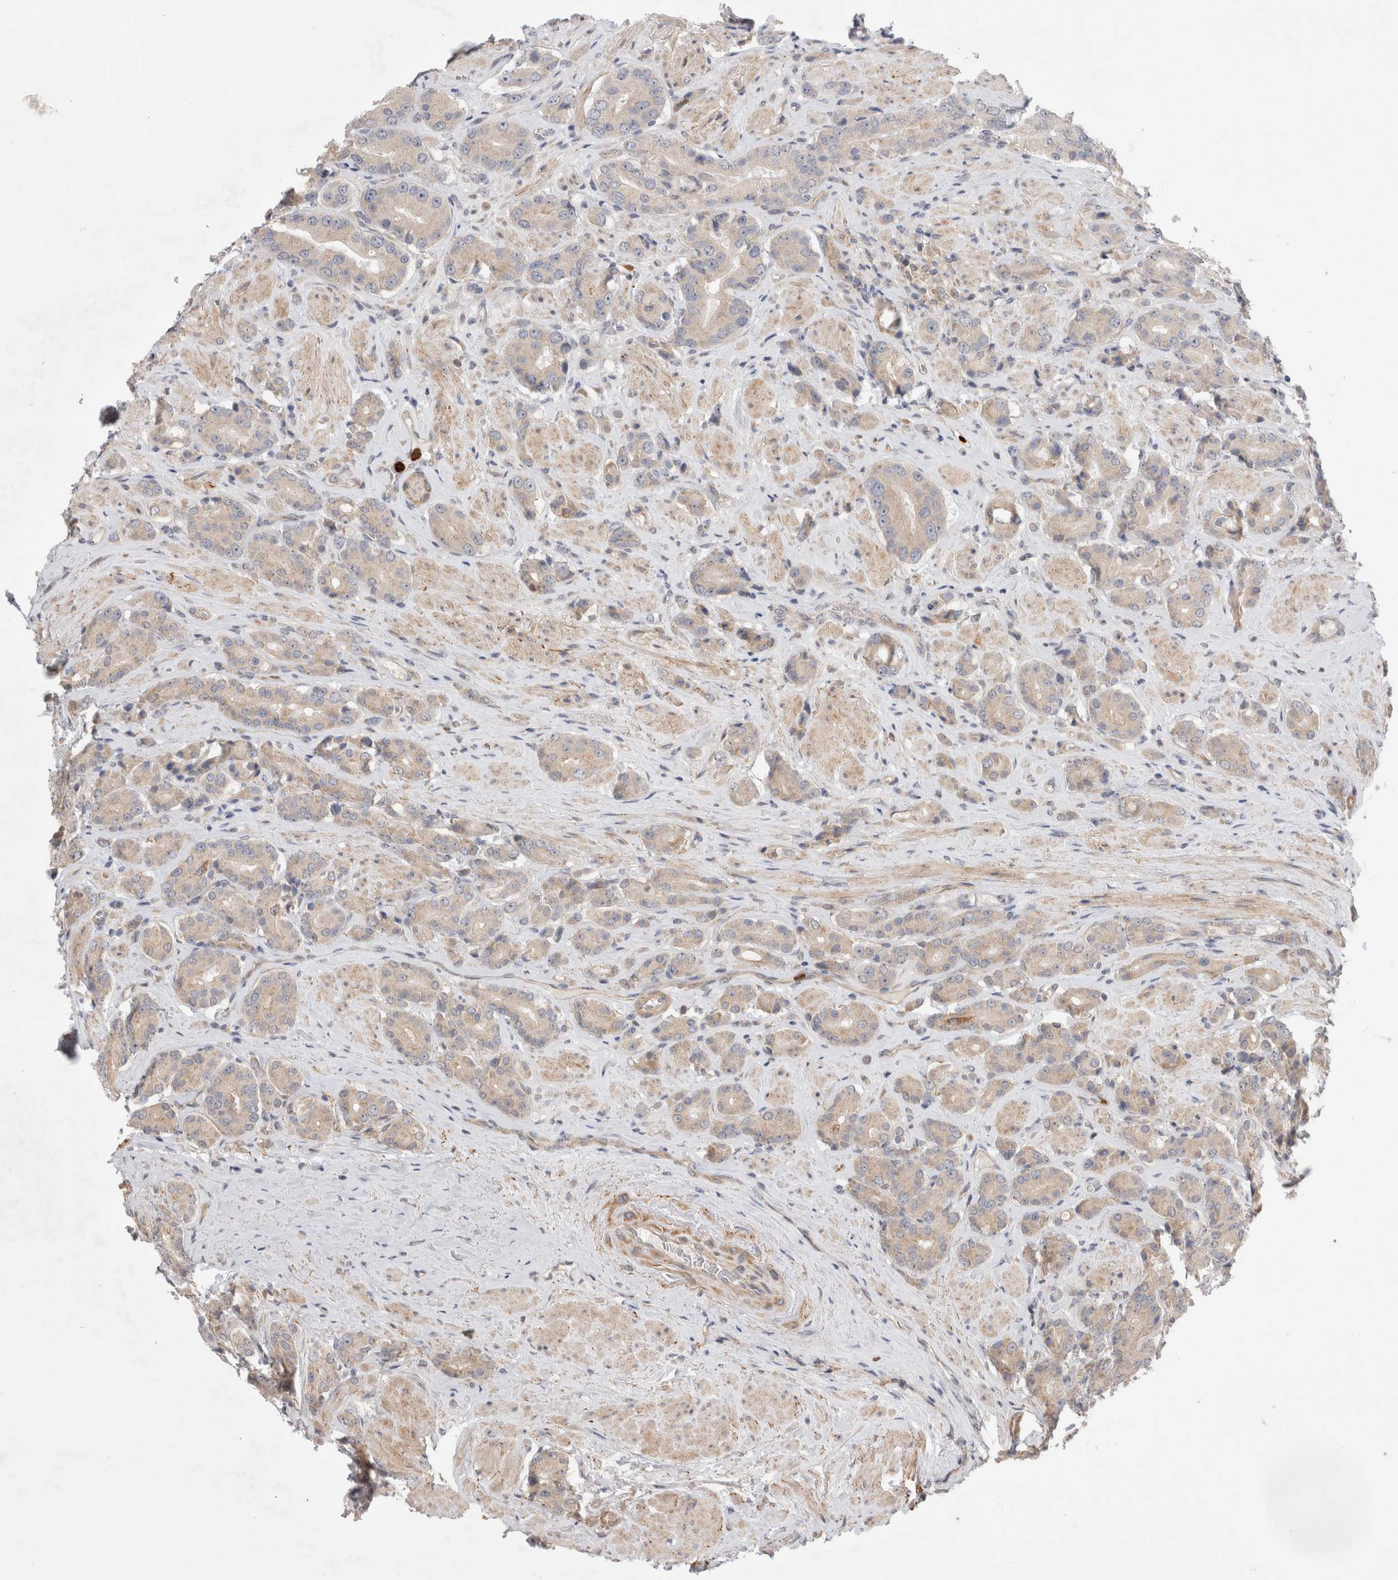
{"staining": {"intensity": "weak", "quantity": "25%-75%", "location": "cytoplasmic/membranous"}, "tissue": "prostate cancer", "cell_type": "Tumor cells", "image_type": "cancer", "snomed": [{"axis": "morphology", "description": "Adenocarcinoma, High grade"}, {"axis": "topography", "description": "Prostate"}], "caption": "Adenocarcinoma (high-grade) (prostate) was stained to show a protein in brown. There is low levels of weak cytoplasmic/membranous expression in about 25%-75% of tumor cells.", "gene": "GSDMB", "patient": {"sex": "male", "age": 71}}